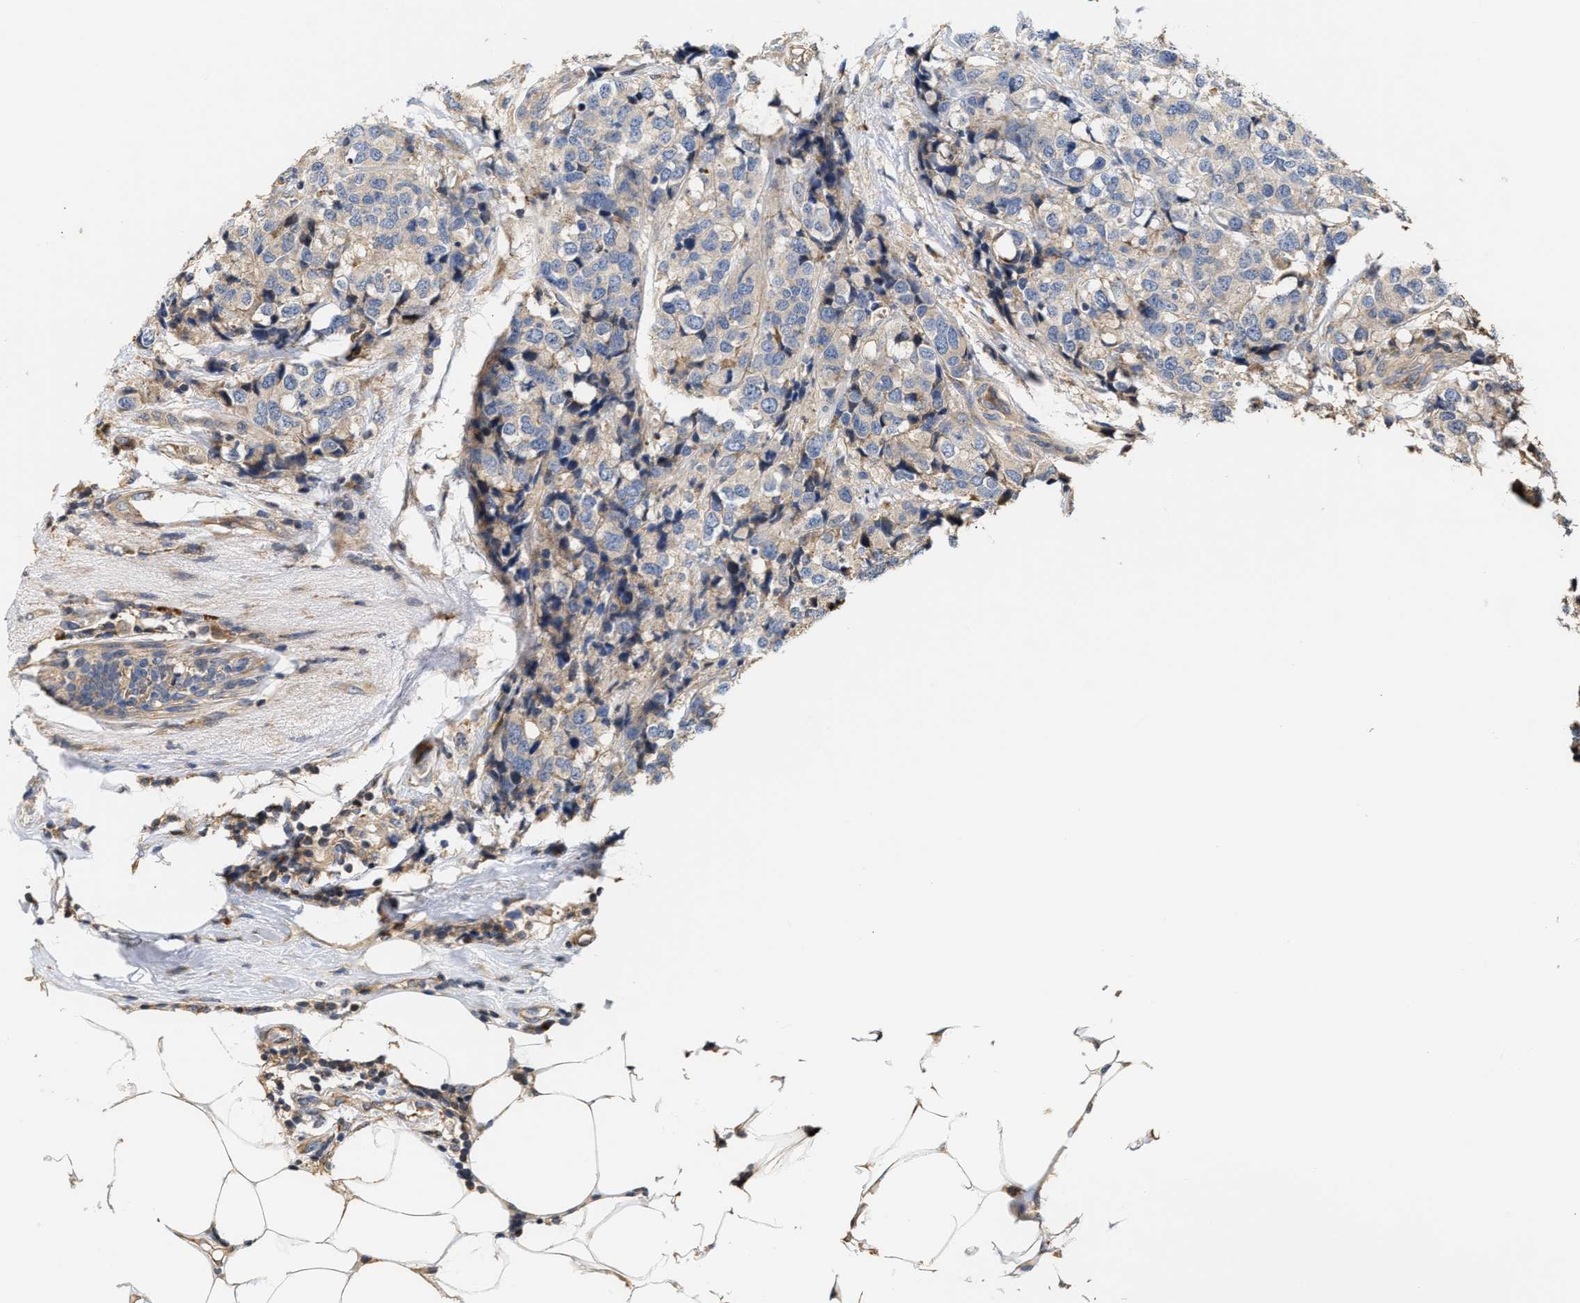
{"staining": {"intensity": "weak", "quantity": "<25%", "location": "cytoplasmic/membranous"}, "tissue": "breast cancer", "cell_type": "Tumor cells", "image_type": "cancer", "snomed": [{"axis": "morphology", "description": "Lobular carcinoma"}, {"axis": "topography", "description": "Breast"}], "caption": "Breast cancer (lobular carcinoma) stained for a protein using IHC shows no staining tumor cells.", "gene": "CLIP2", "patient": {"sex": "female", "age": 59}}